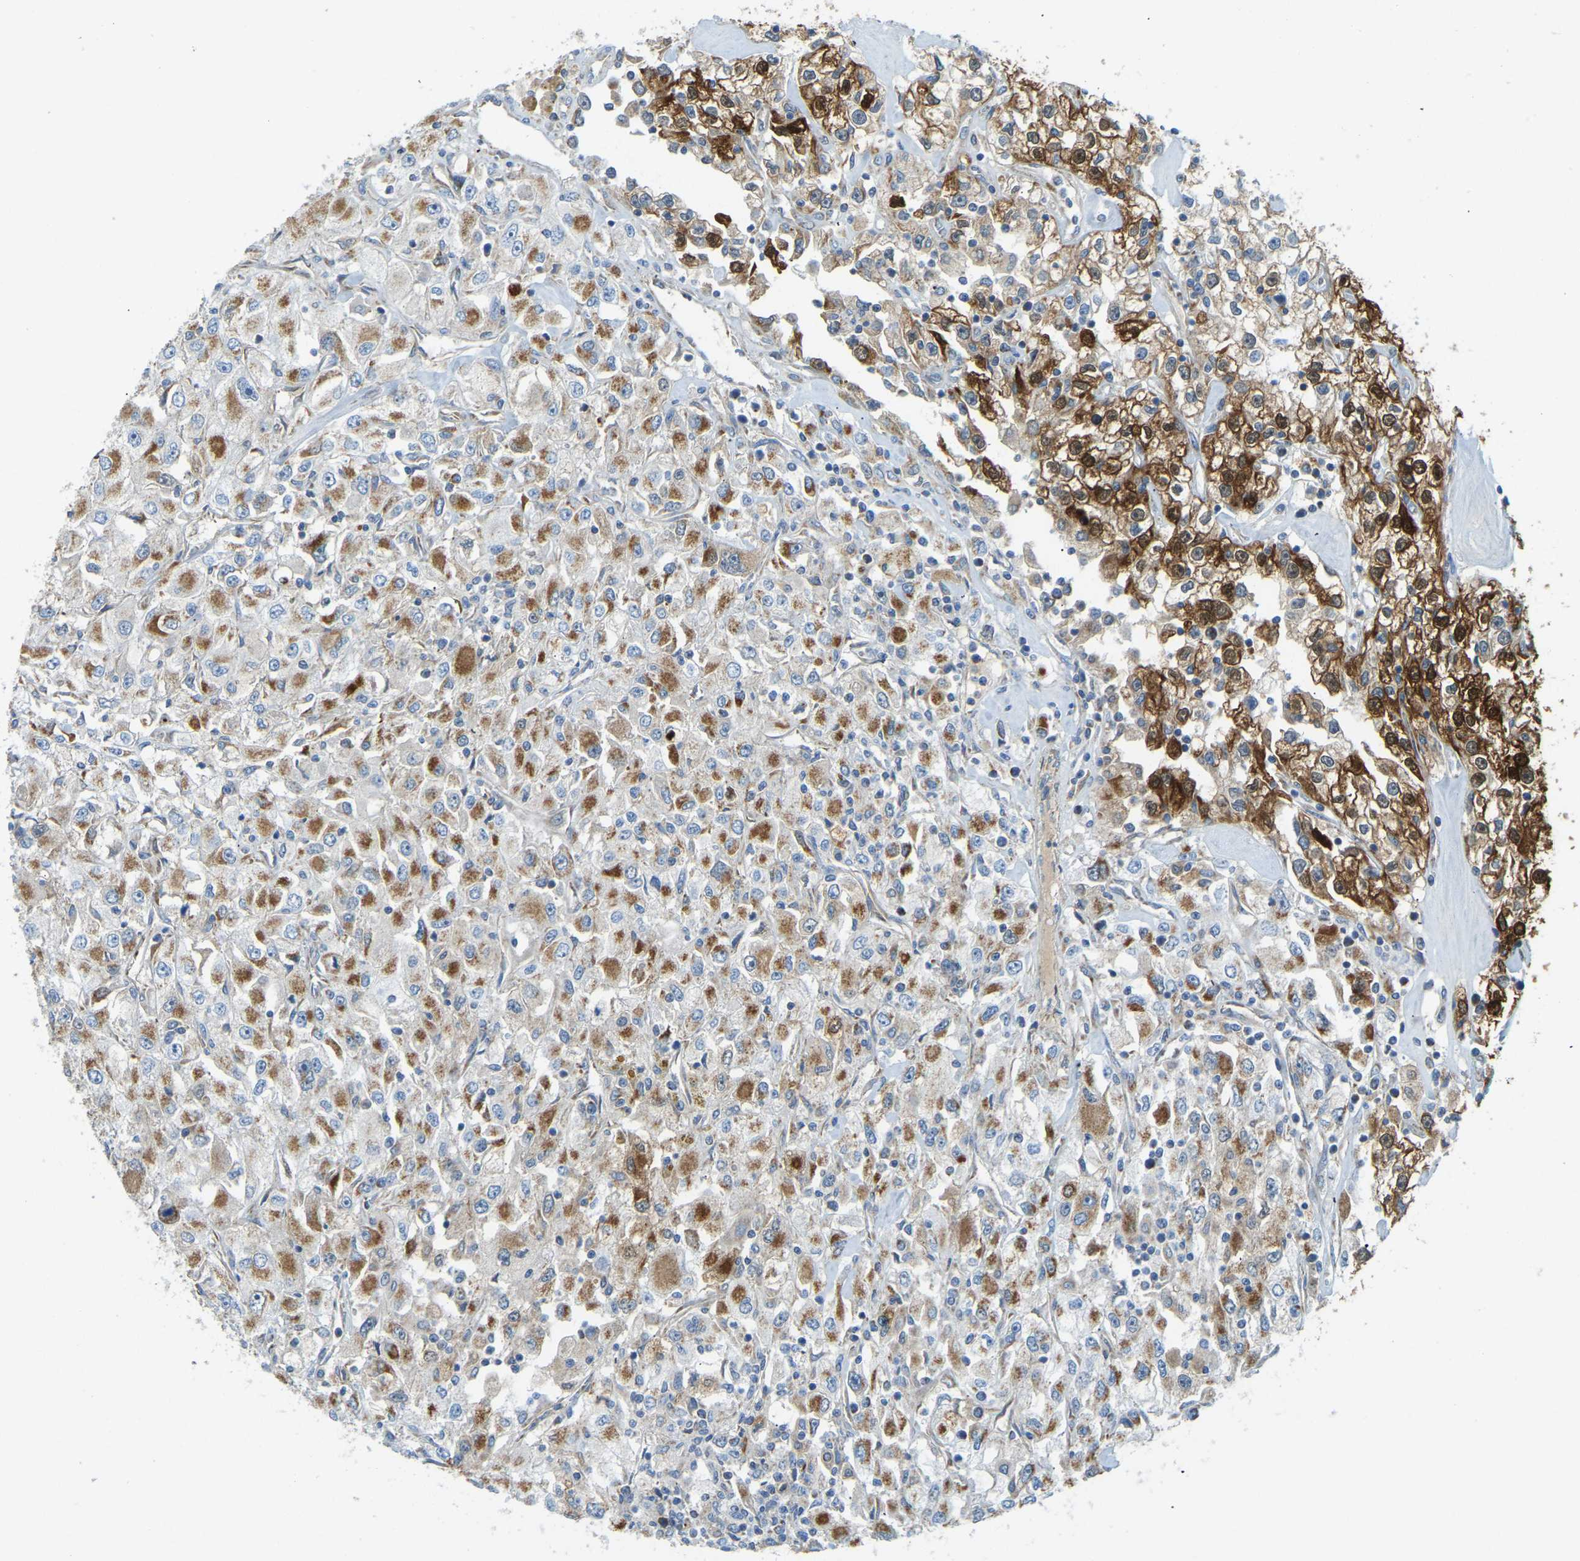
{"staining": {"intensity": "strong", "quantity": "25%-75%", "location": "cytoplasmic/membranous"}, "tissue": "renal cancer", "cell_type": "Tumor cells", "image_type": "cancer", "snomed": [{"axis": "morphology", "description": "Adenocarcinoma, NOS"}, {"axis": "topography", "description": "Kidney"}], "caption": "Strong cytoplasmic/membranous positivity for a protein is seen in approximately 25%-75% of tumor cells of adenocarcinoma (renal) using IHC.", "gene": "GDA", "patient": {"sex": "female", "age": 52}}